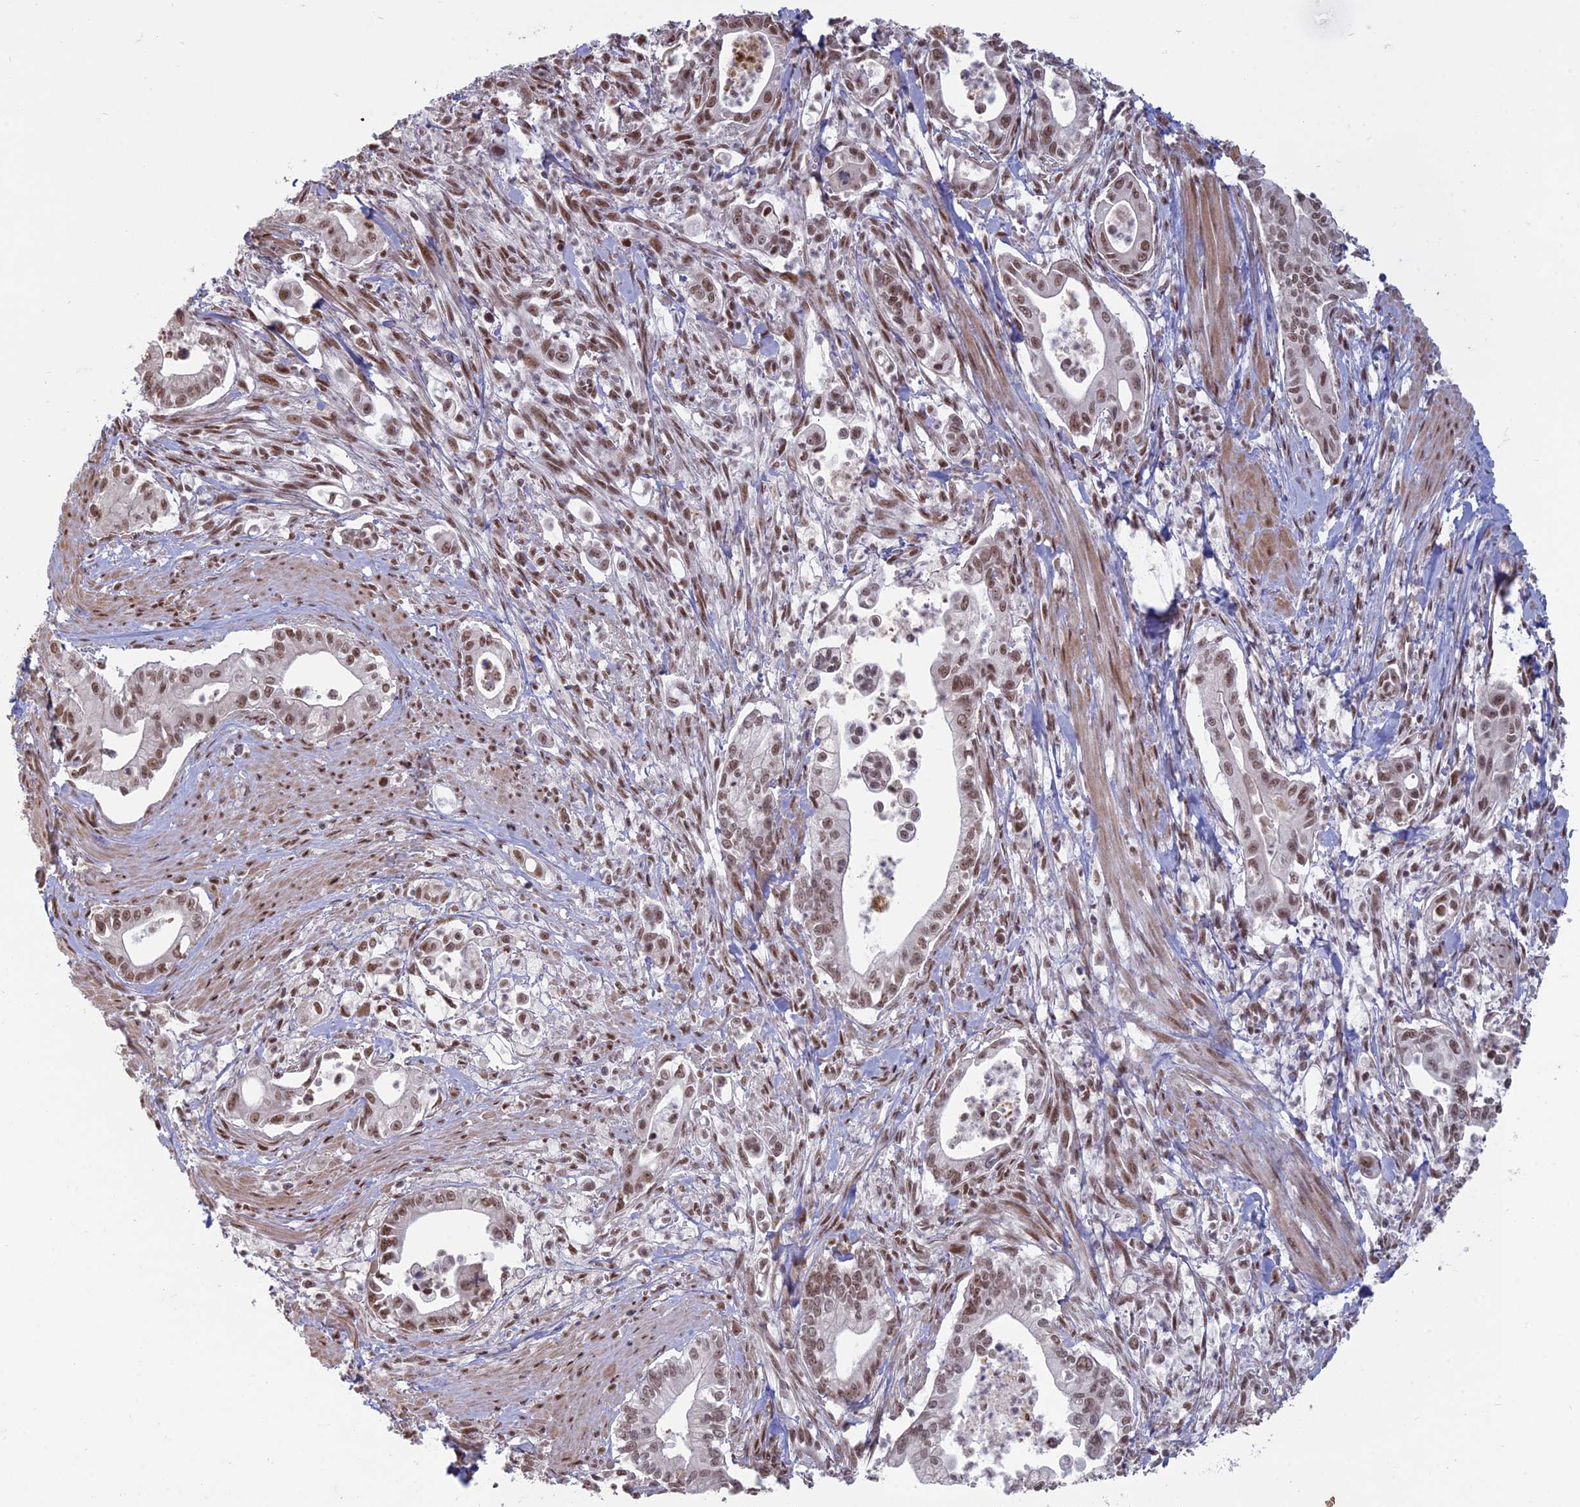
{"staining": {"intensity": "moderate", "quantity": ">75%", "location": "nuclear"}, "tissue": "pancreatic cancer", "cell_type": "Tumor cells", "image_type": "cancer", "snomed": [{"axis": "morphology", "description": "Adenocarcinoma, NOS"}, {"axis": "topography", "description": "Pancreas"}], "caption": "Pancreatic cancer tissue exhibits moderate nuclear expression in about >75% of tumor cells", "gene": "MFAP1", "patient": {"sex": "male", "age": 78}}